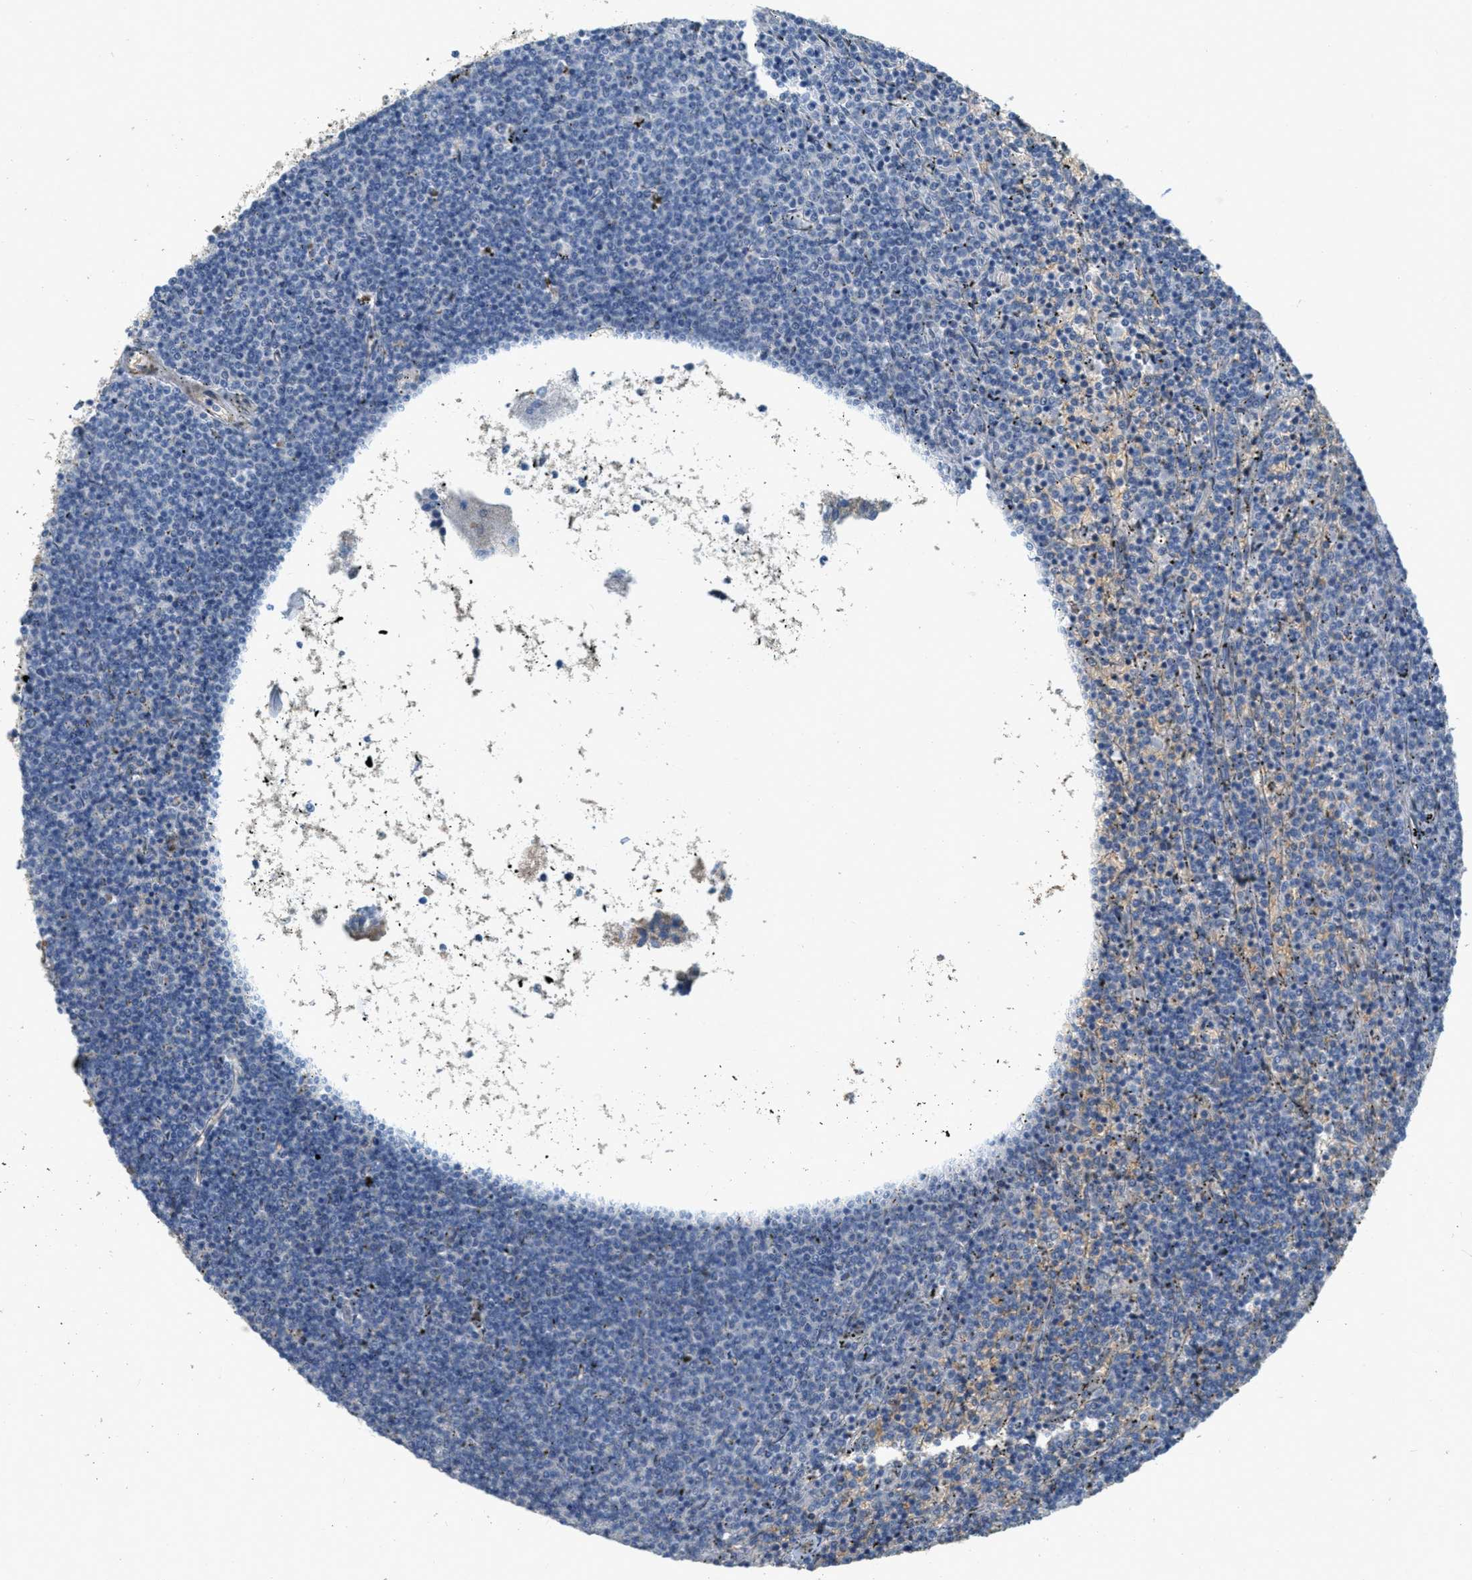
{"staining": {"intensity": "negative", "quantity": "none", "location": "none"}, "tissue": "lymphoma", "cell_type": "Tumor cells", "image_type": "cancer", "snomed": [{"axis": "morphology", "description": "Malignant lymphoma, non-Hodgkin's type, Low grade"}, {"axis": "topography", "description": "Spleen"}], "caption": "High magnification brightfield microscopy of lymphoma stained with DAB (brown) and counterstained with hematoxylin (blue): tumor cells show no significant positivity. Brightfield microscopy of immunohistochemistry stained with DAB (brown) and hematoxylin (blue), captured at high magnification.", "gene": "MRS2", "patient": {"sex": "female", "age": 50}}